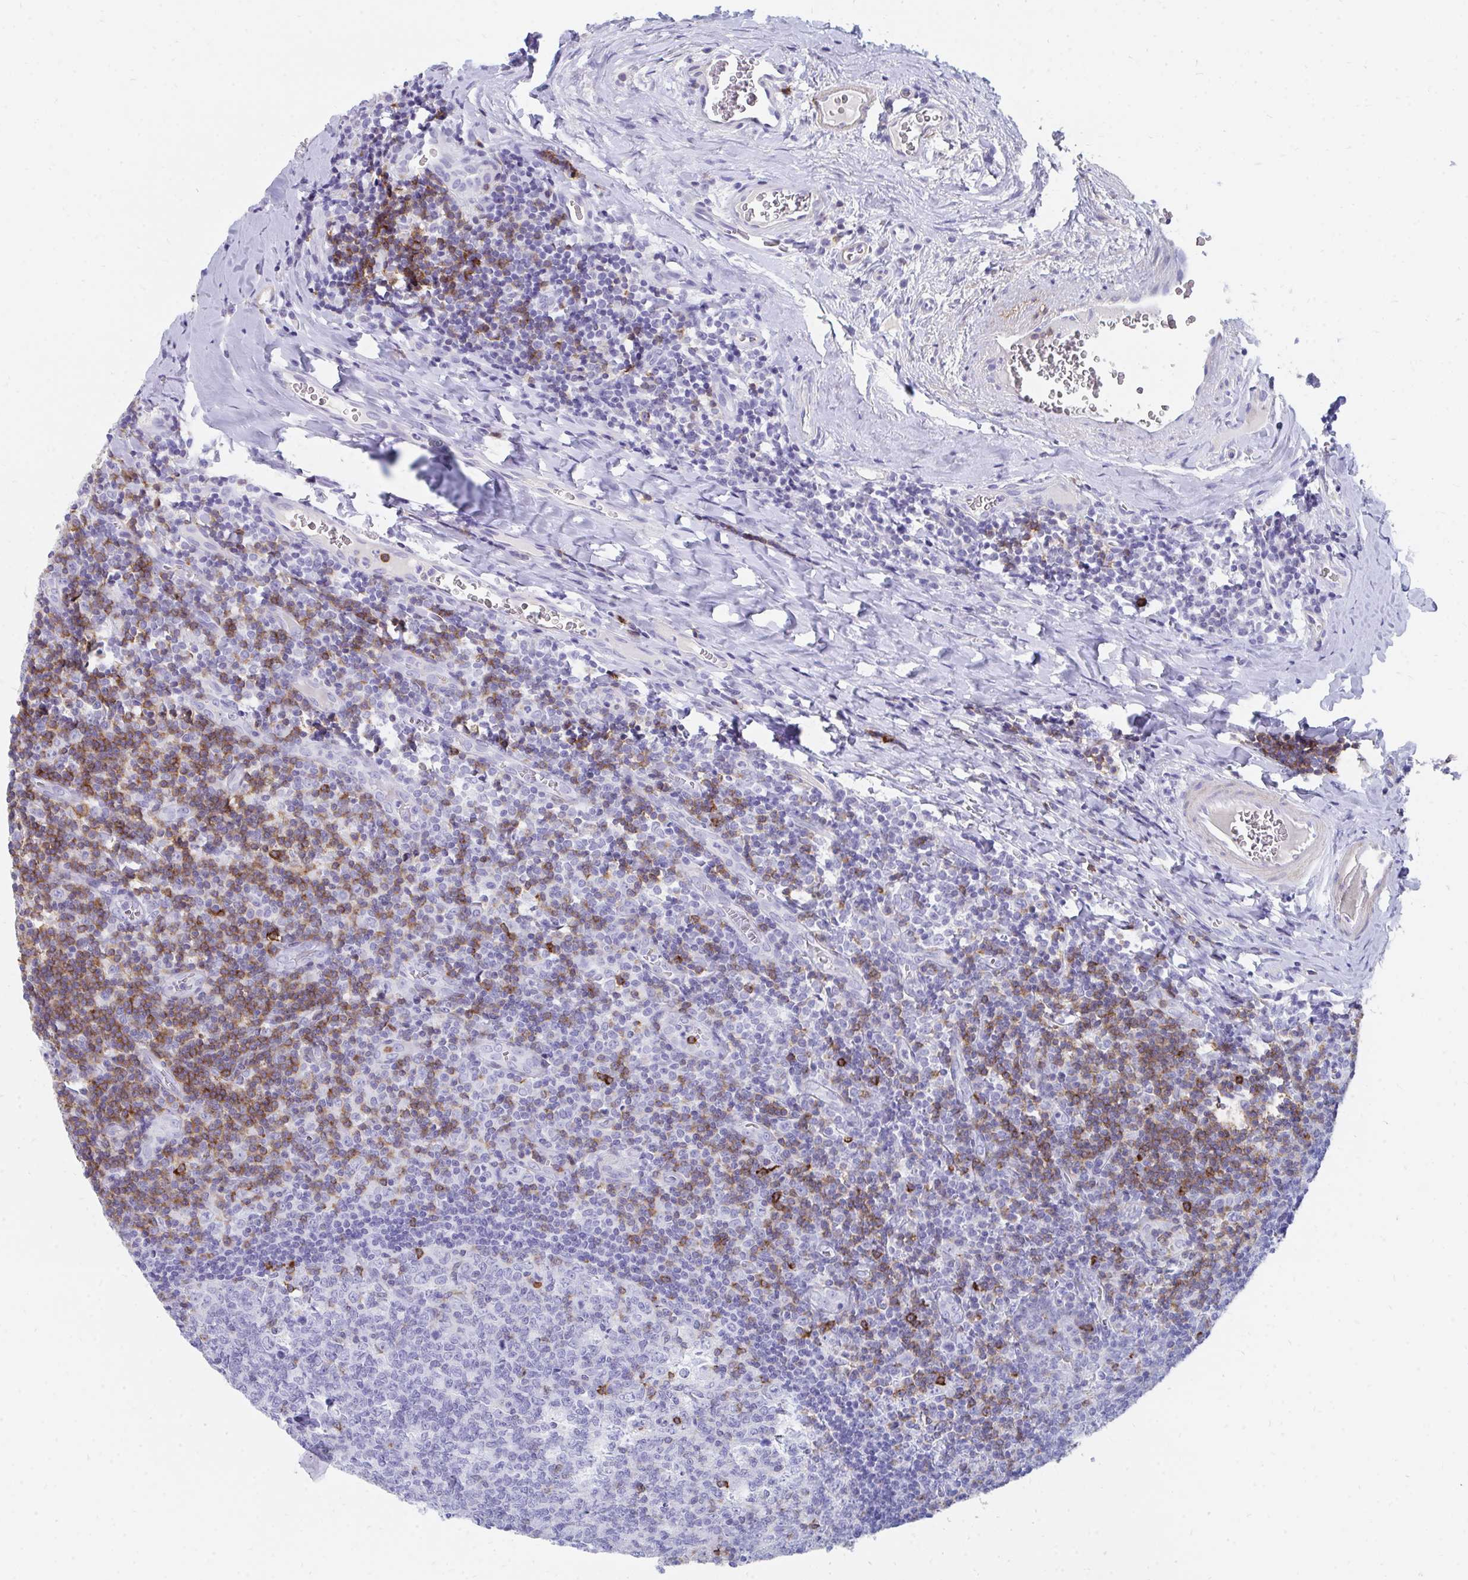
{"staining": {"intensity": "strong", "quantity": "<25%", "location": "cytoplasmic/membranous"}, "tissue": "tonsil", "cell_type": "Germinal center cells", "image_type": "normal", "snomed": [{"axis": "morphology", "description": "Normal tissue, NOS"}, {"axis": "morphology", "description": "Inflammation, NOS"}, {"axis": "topography", "description": "Tonsil"}], "caption": "Human tonsil stained with a brown dye exhibits strong cytoplasmic/membranous positive expression in about <25% of germinal center cells.", "gene": "CD7", "patient": {"sex": "female", "age": 31}}